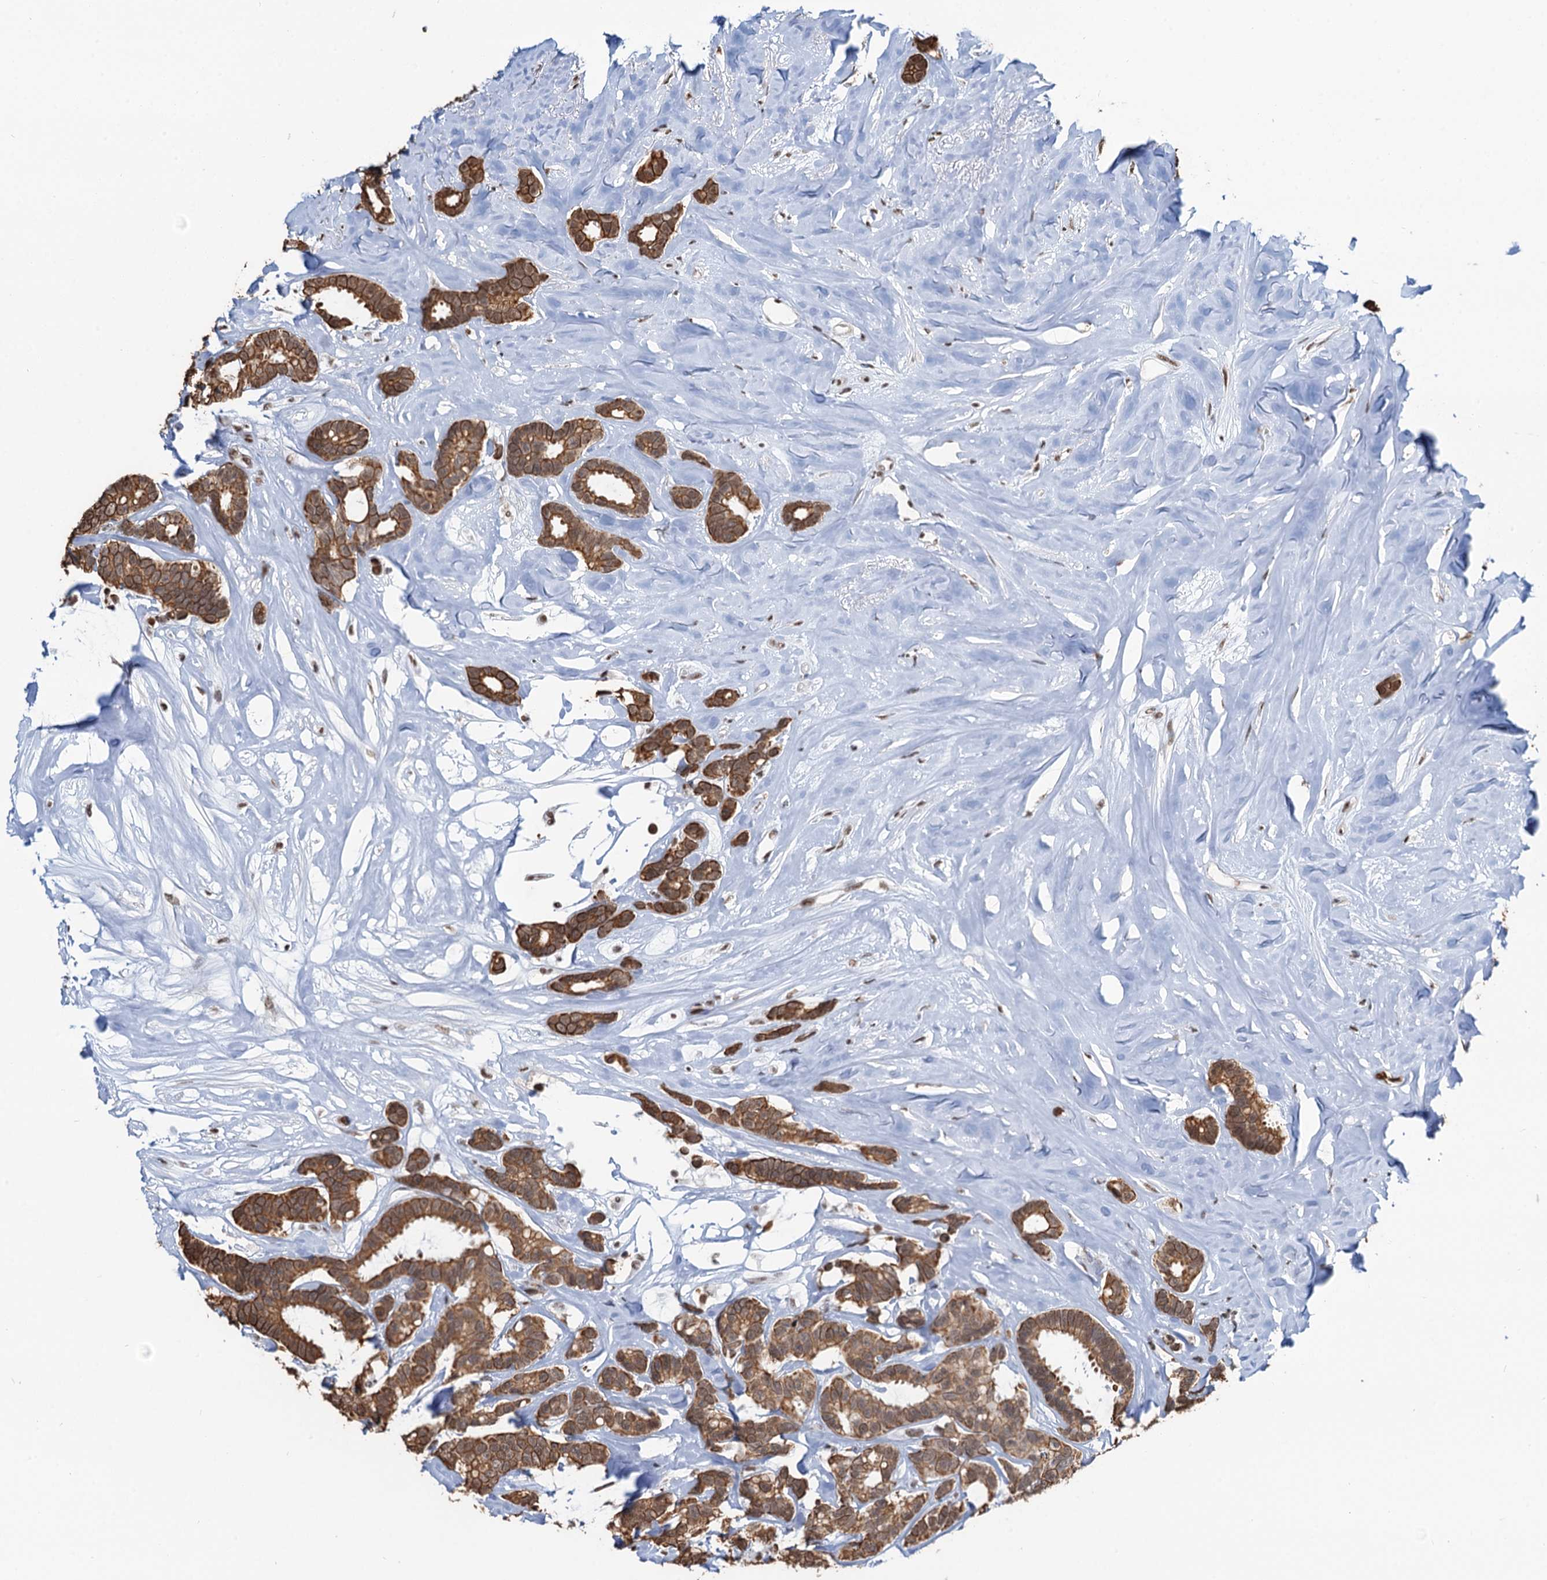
{"staining": {"intensity": "moderate", "quantity": ">75%", "location": "cytoplasmic/membranous,nuclear"}, "tissue": "breast cancer", "cell_type": "Tumor cells", "image_type": "cancer", "snomed": [{"axis": "morphology", "description": "Duct carcinoma"}, {"axis": "topography", "description": "Breast"}], "caption": "Breast cancer stained for a protein reveals moderate cytoplasmic/membranous and nuclear positivity in tumor cells.", "gene": "ZNF609", "patient": {"sex": "female", "age": 87}}